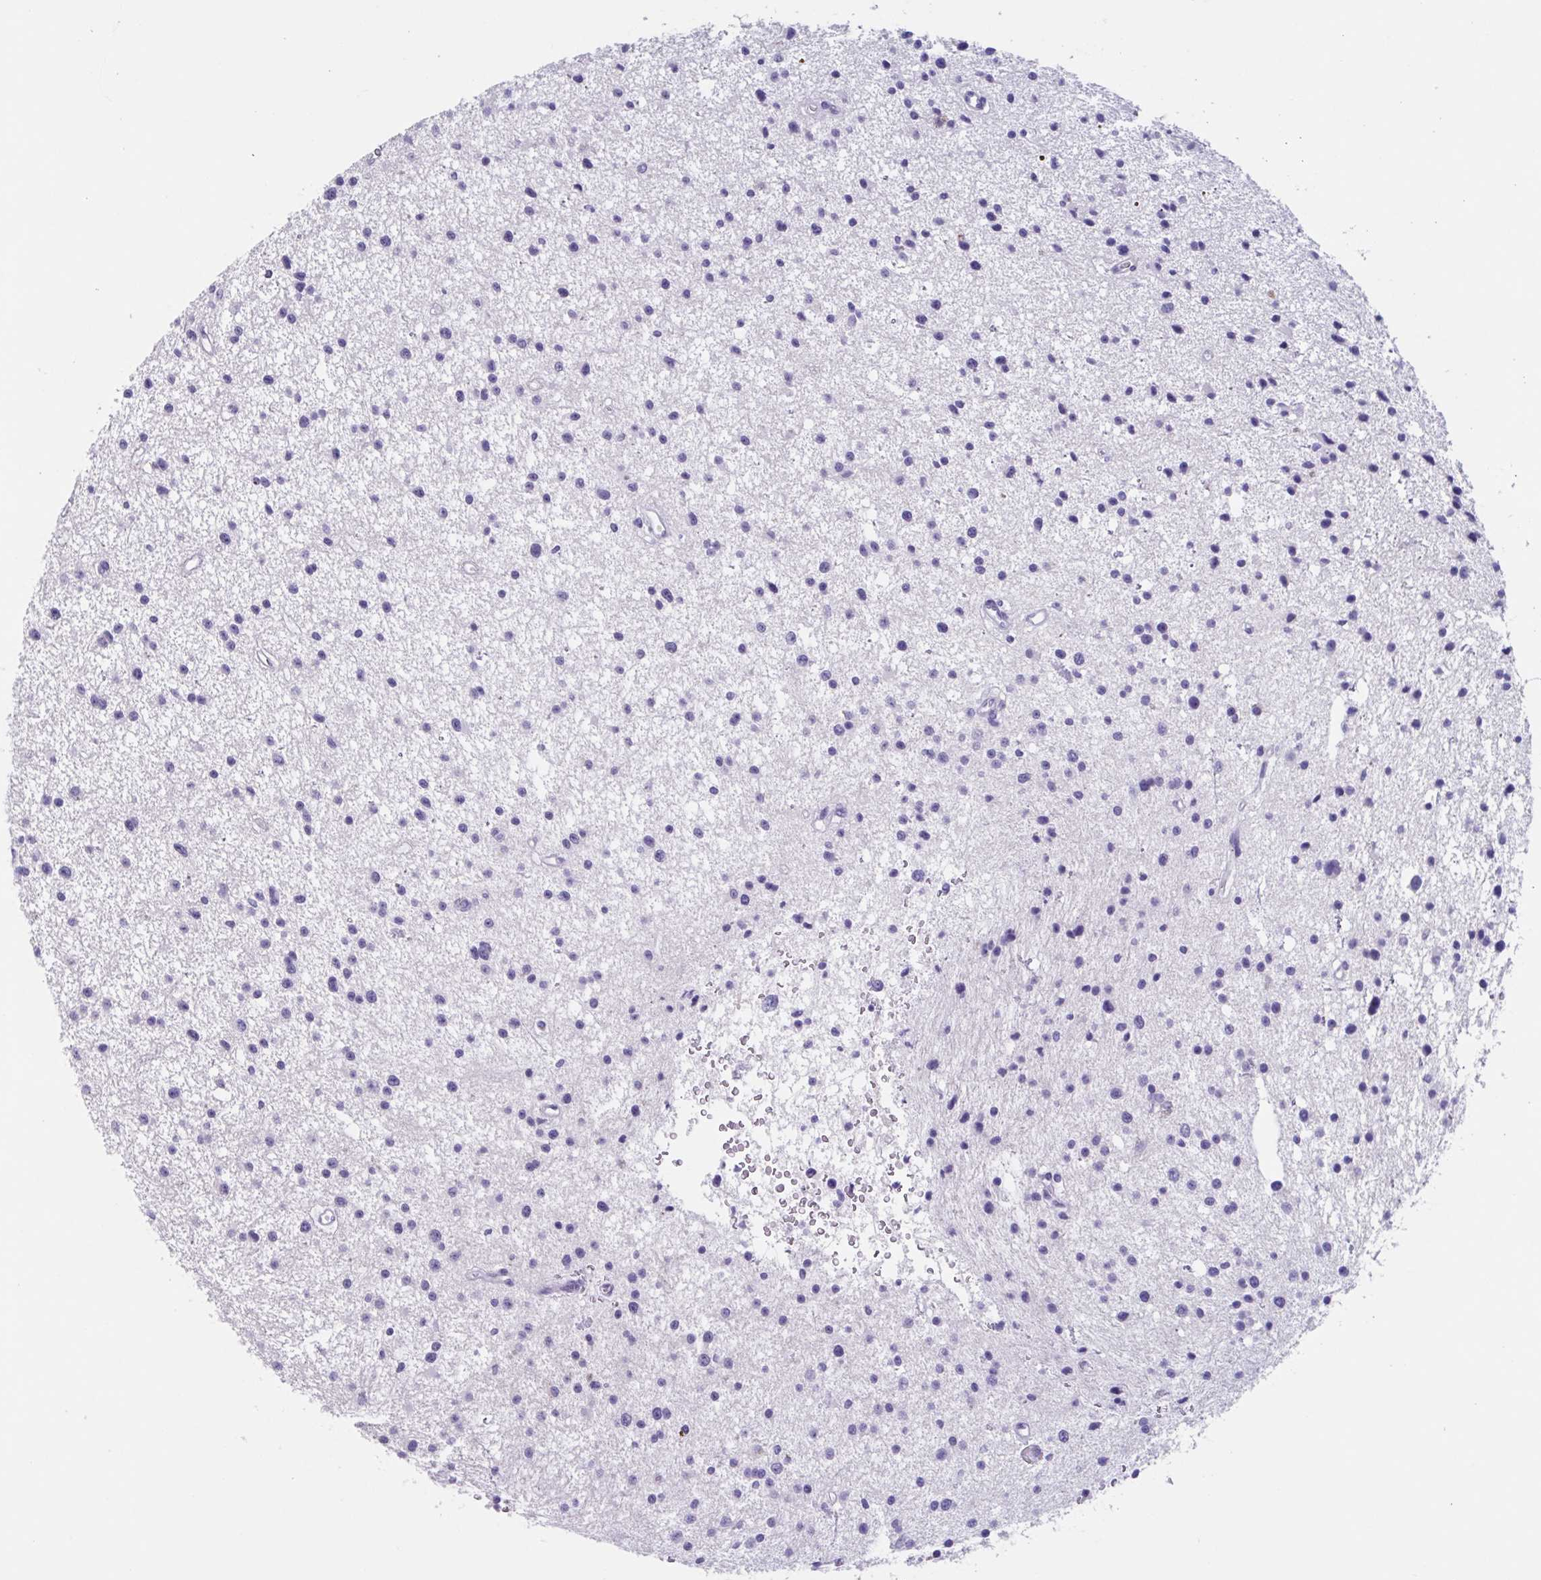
{"staining": {"intensity": "negative", "quantity": "none", "location": "none"}, "tissue": "glioma", "cell_type": "Tumor cells", "image_type": "cancer", "snomed": [{"axis": "morphology", "description": "Glioma, malignant, Low grade"}, {"axis": "topography", "description": "Brain"}], "caption": "Immunohistochemistry image of neoplastic tissue: malignant glioma (low-grade) stained with DAB (3,3'-diaminobenzidine) shows no significant protein positivity in tumor cells.", "gene": "USP35", "patient": {"sex": "male", "age": 43}}